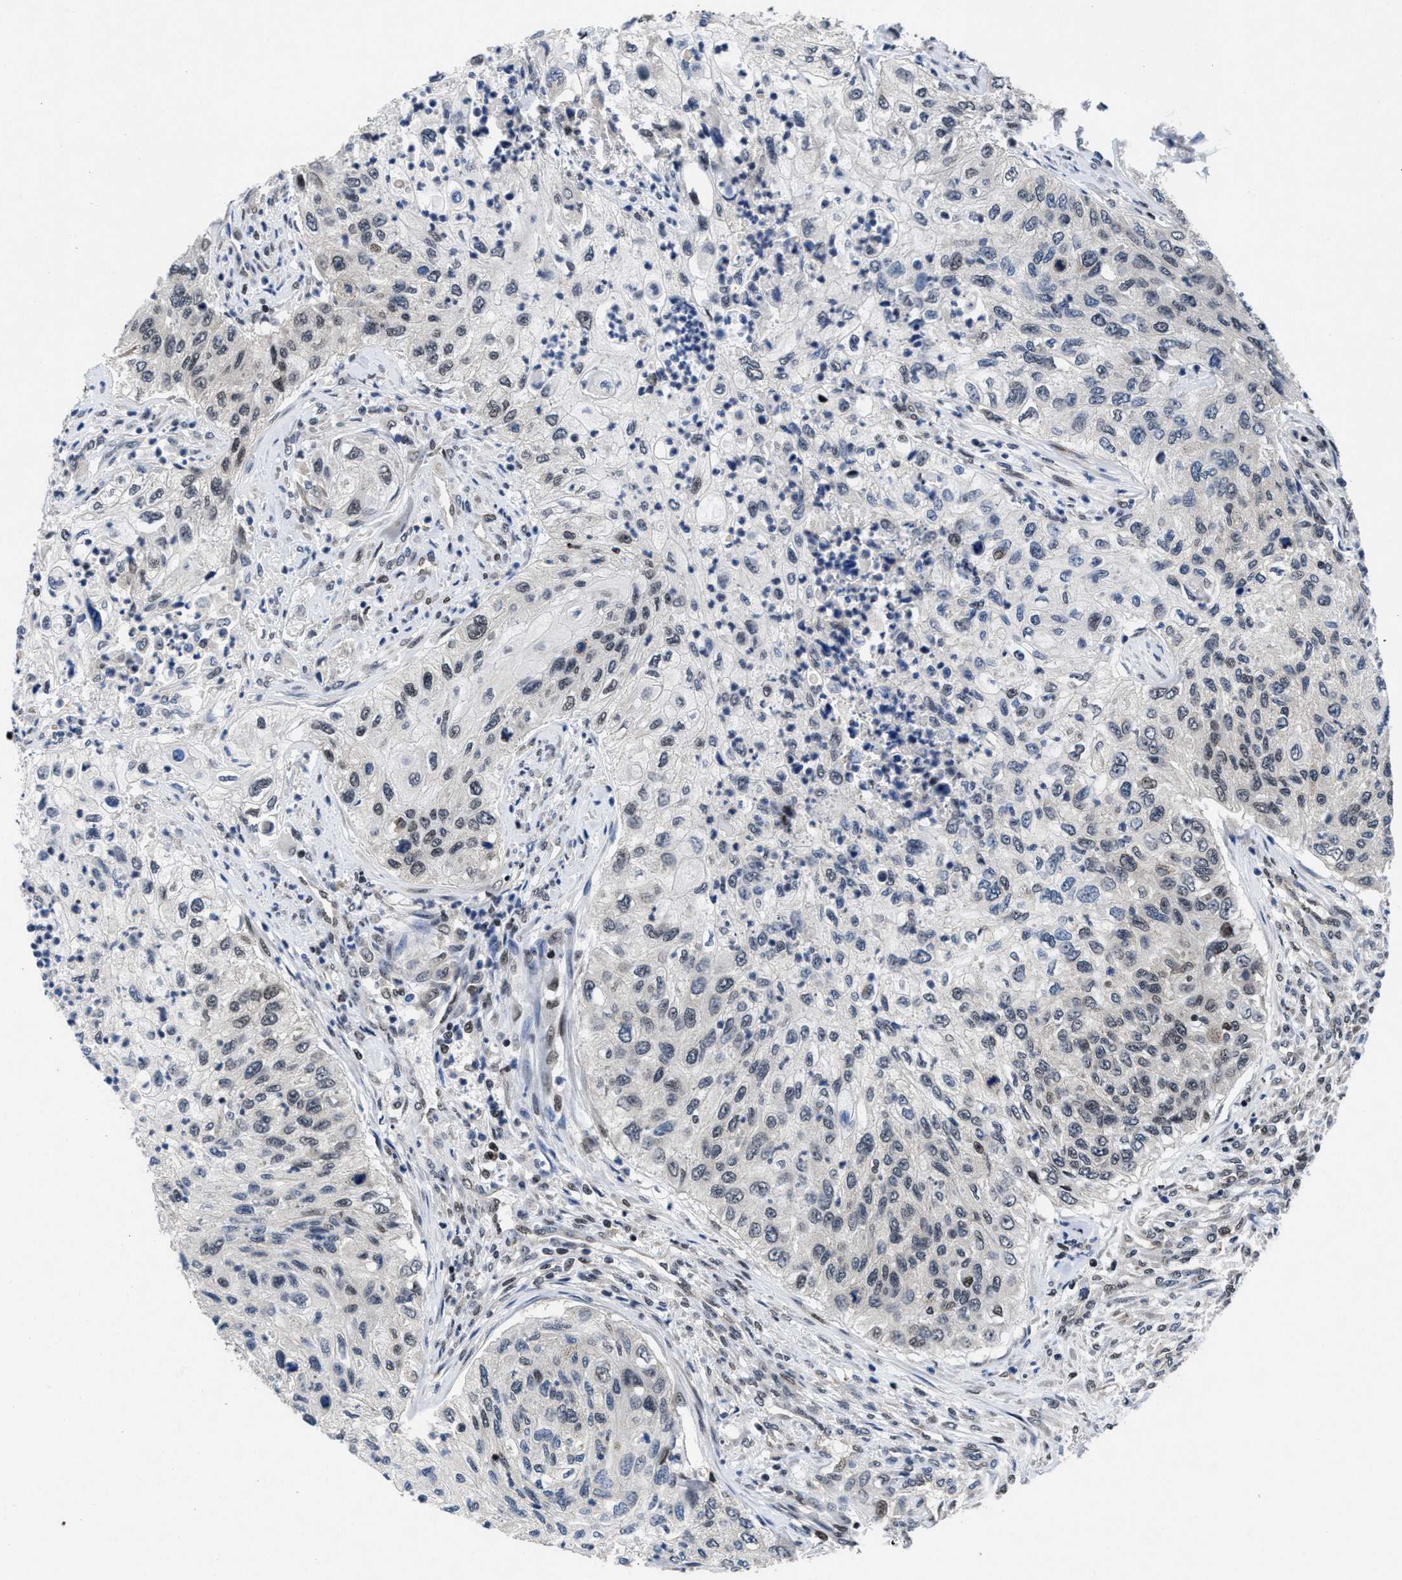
{"staining": {"intensity": "weak", "quantity": "<25%", "location": "nuclear"}, "tissue": "urothelial cancer", "cell_type": "Tumor cells", "image_type": "cancer", "snomed": [{"axis": "morphology", "description": "Urothelial carcinoma, High grade"}, {"axis": "topography", "description": "Urinary bladder"}], "caption": "An image of urothelial cancer stained for a protein reveals no brown staining in tumor cells.", "gene": "WDR81", "patient": {"sex": "female", "age": 60}}